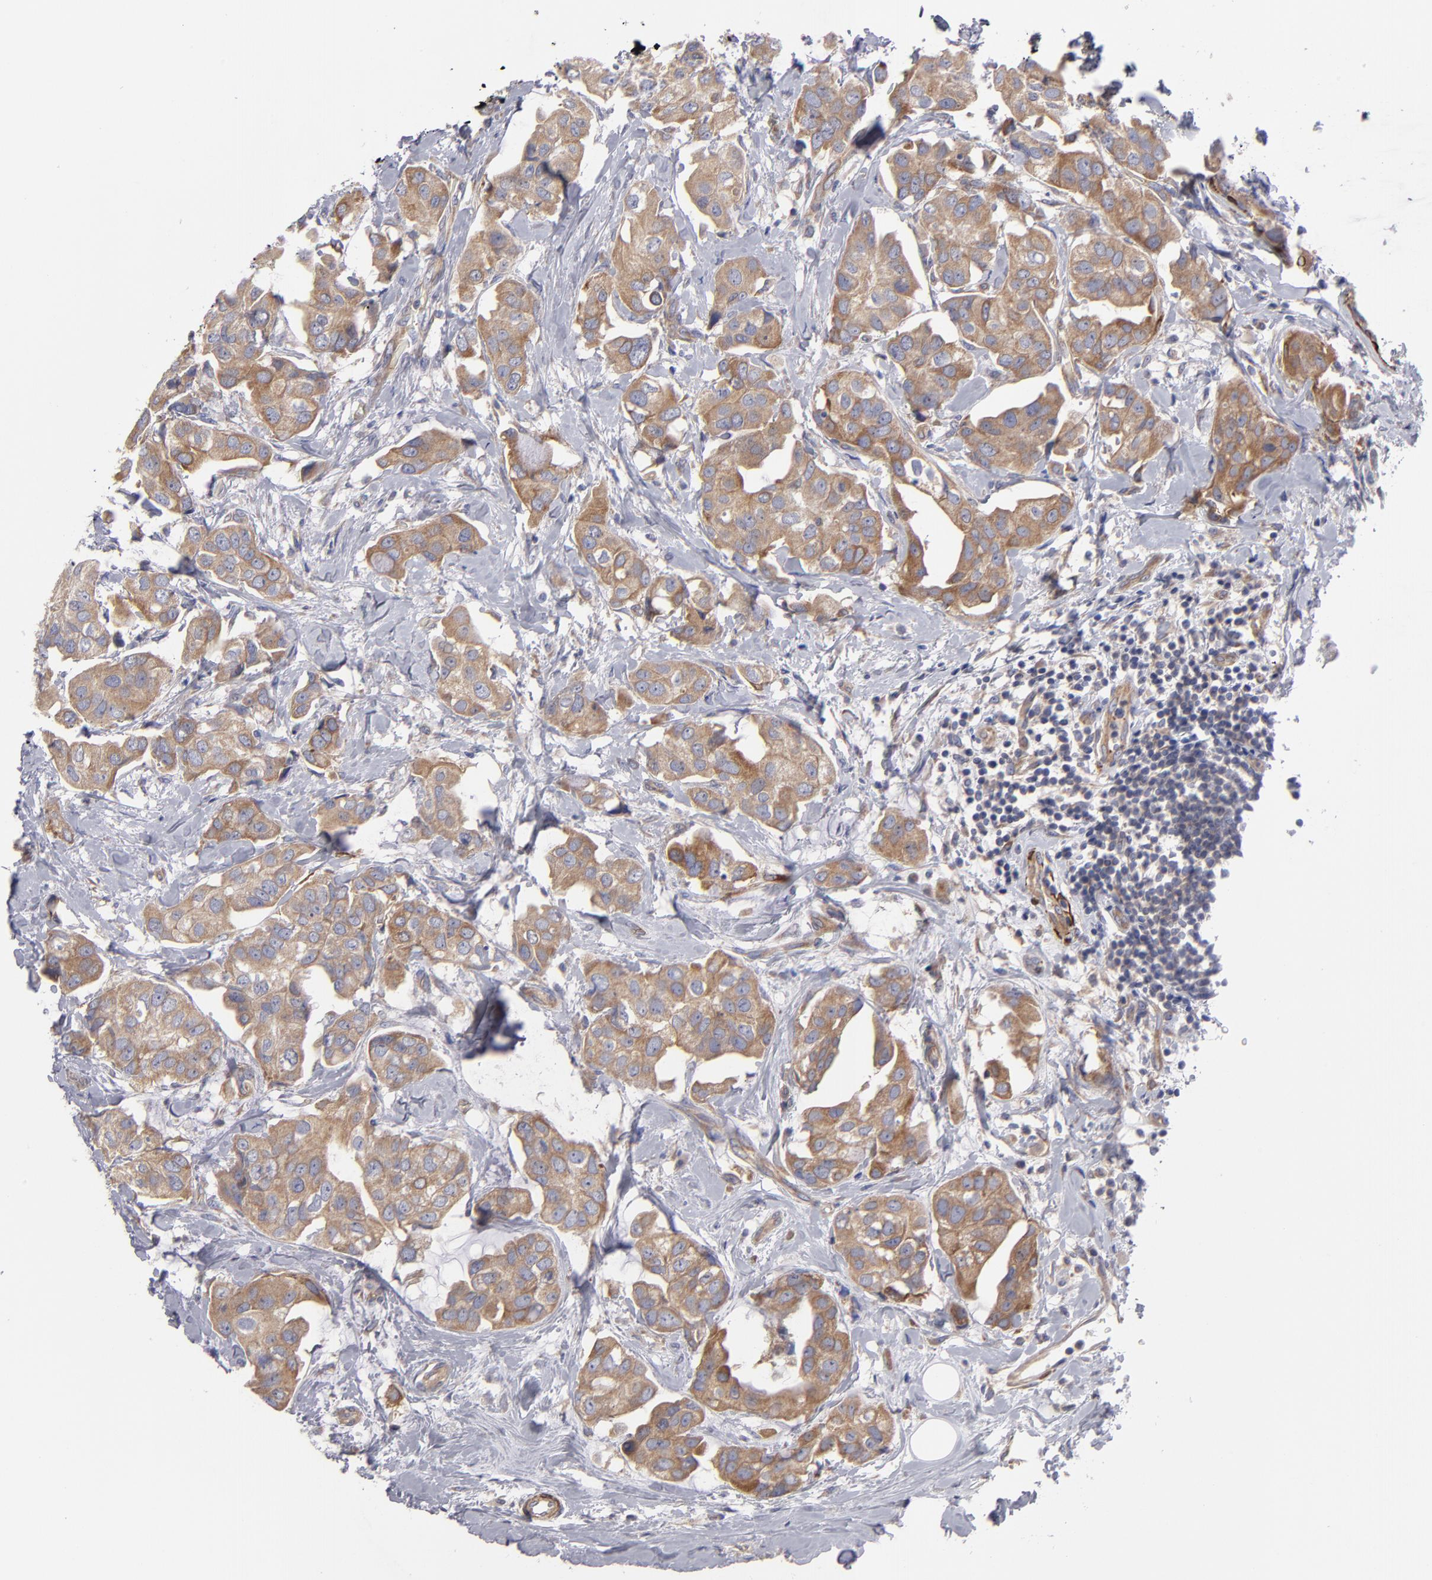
{"staining": {"intensity": "moderate", "quantity": ">75%", "location": "cytoplasmic/membranous"}, "tissue": "breast cancer", "cell_type": "Tumor cells", "image_type": "cancer", "snomed": [{"axis": "morphology", "description": "Duct carcinoma"}, {"axis": "topography", "description": "Breast"}], "caption": "There is medium levels of moderate cytoplasmic/membranous expression in tumor cells of breast cancer (infiltrating ductal carcinoma), as demonstrated by immunohistochemical staining (brown color).", "gene": "SLMAP", "patient": {"sex": "female", "age": 40}}